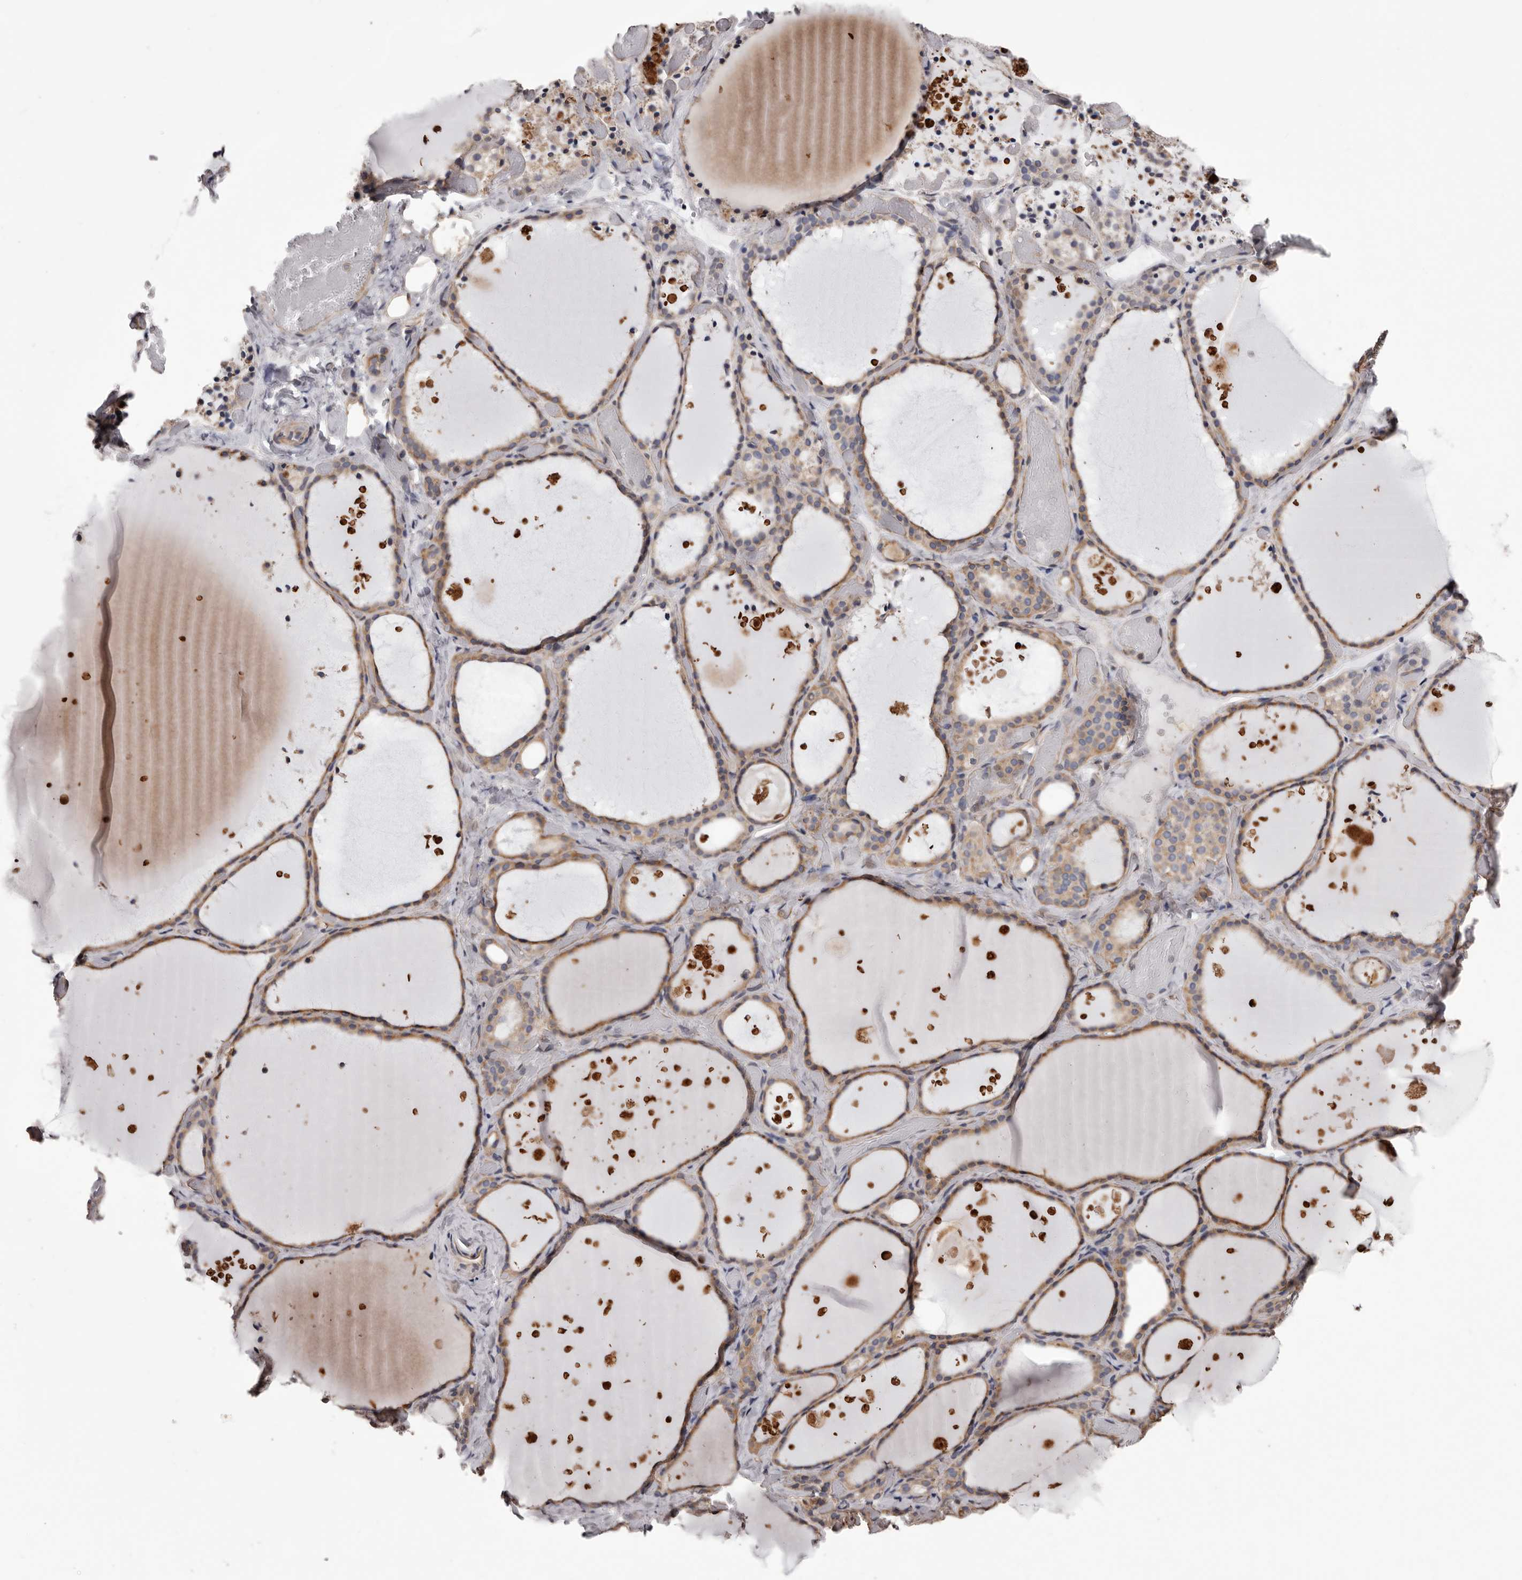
{"staining": {"intensity": "weak", "quantity": ">75%", "location": "cytoplasmic/membranous"}, "tissue": "thyroid gland", "cell_type": "Glandular cells", "image_type": "normal", "snomed": [{"axis": "morphology", "description": "Normal tissue, NOS"}, {"axis": "topography", "description": "Thyroid gland"}], "caption": "Glandular cells reveal low levels of weak cytoplasmic/membranous positivity in about >75% of cells in benign human thyroid gland.", "gene": "CEP104", "patient": {"sex": "female", "age": 44}}